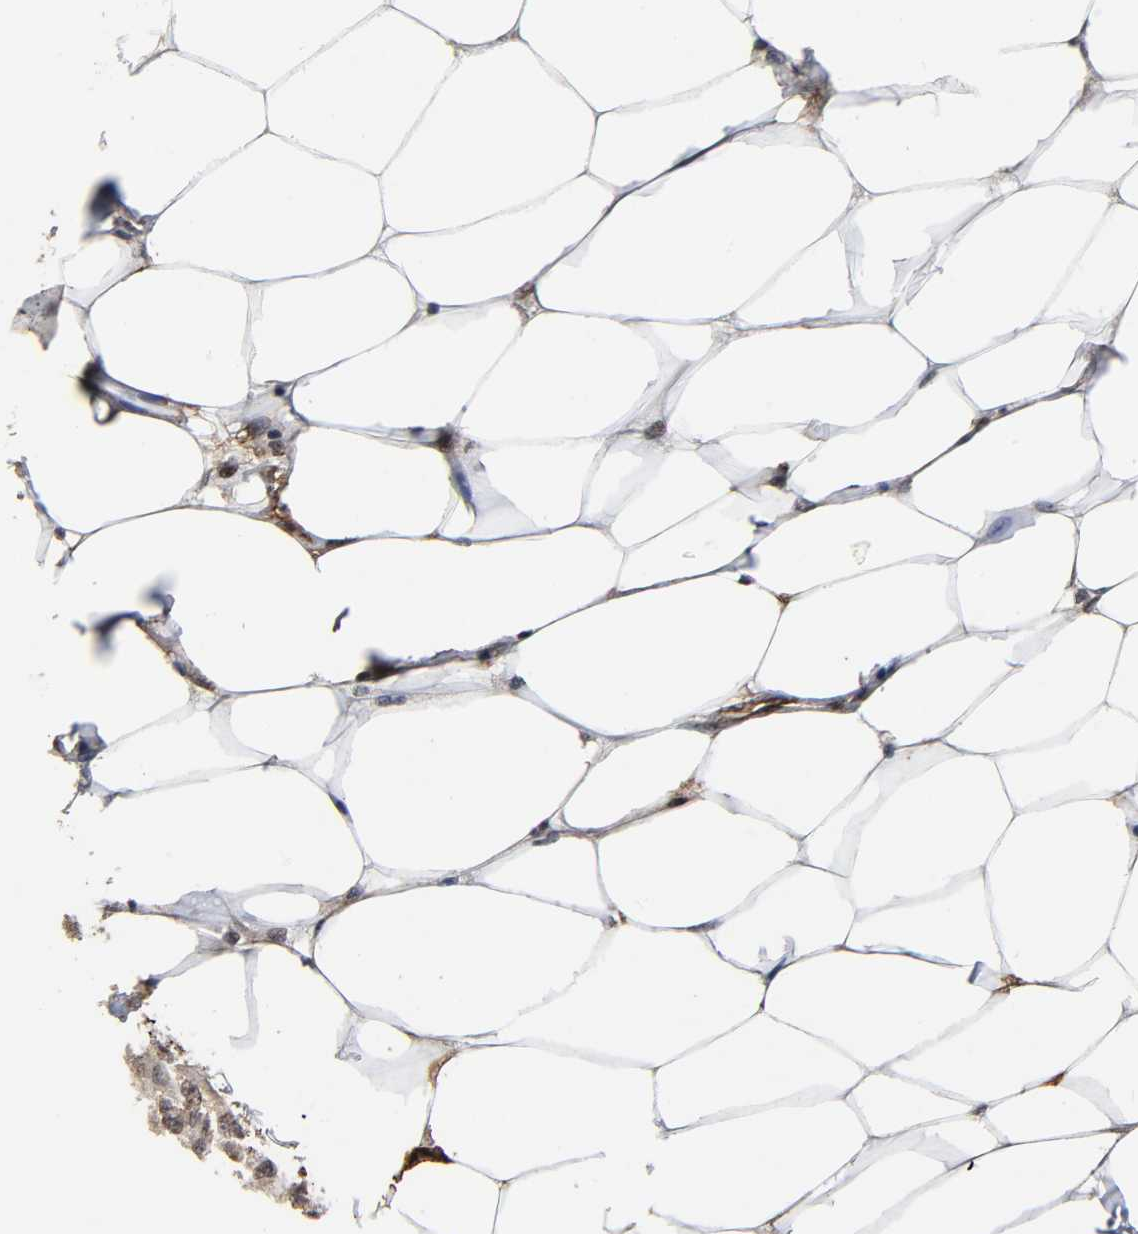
{"staining": {"intensity": "weak", "quantity": "25%-75%", "location": "cytoplasmic/membranous,nuclear"}, "tissue": "breast cancer", "cell_type": "Tumor cells", "image_type": "cancer", "snomed": [{"axis": "morphology", "description": "Duct carcinoma"}, {"axis": "topography", "description": "Breast"}], "caption": "Protein expression analysis of human invasive ductal carcinoma (breast) reveals weak cytoplasmic/membranous and nuclear staining in about 25%-75% of tumor cells.", "gene": "AHNAK2", "patient": {"sex": "female", "age": 80}}